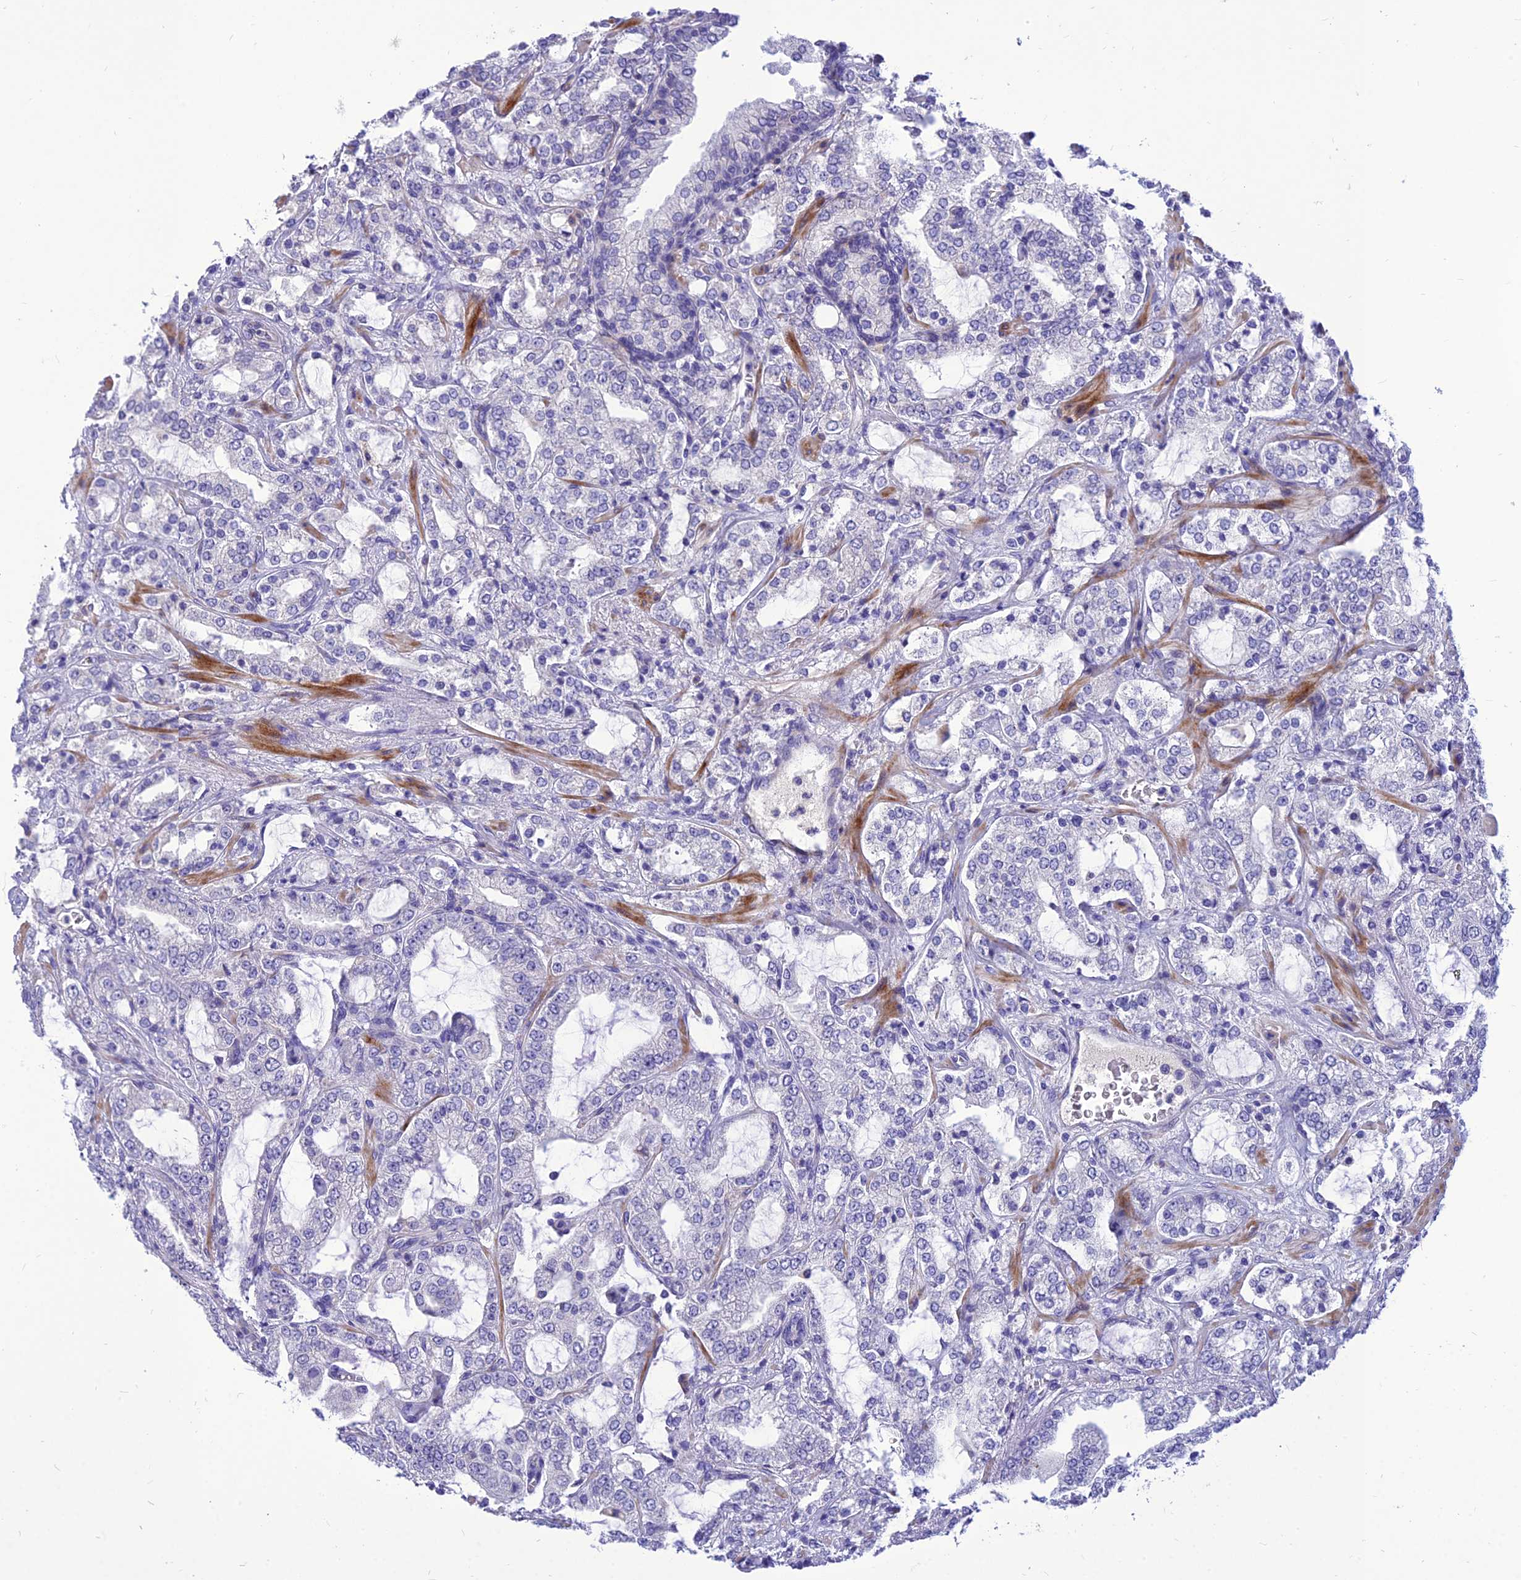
{"staining": {"intensity": "negative", "quantity": "none", "location": "none"}, "tissue": "prostate cancer", "cell_type": "Tumor cells", "image_type": "cancer", "snomed": [{"axis": "morphology", "description": "Adenocarcinoma, High grade"}, {"axis": "topography", "description": "Prostate"}], "caption": "High magnification brightfield microscopy of prostate cancer stained with DAB (brown) and counterstained with hematoxylin (blue): tumor cells show no significant staining.", "gene": "TEKT3", "patient": {"sex": "male", "age": 64}}